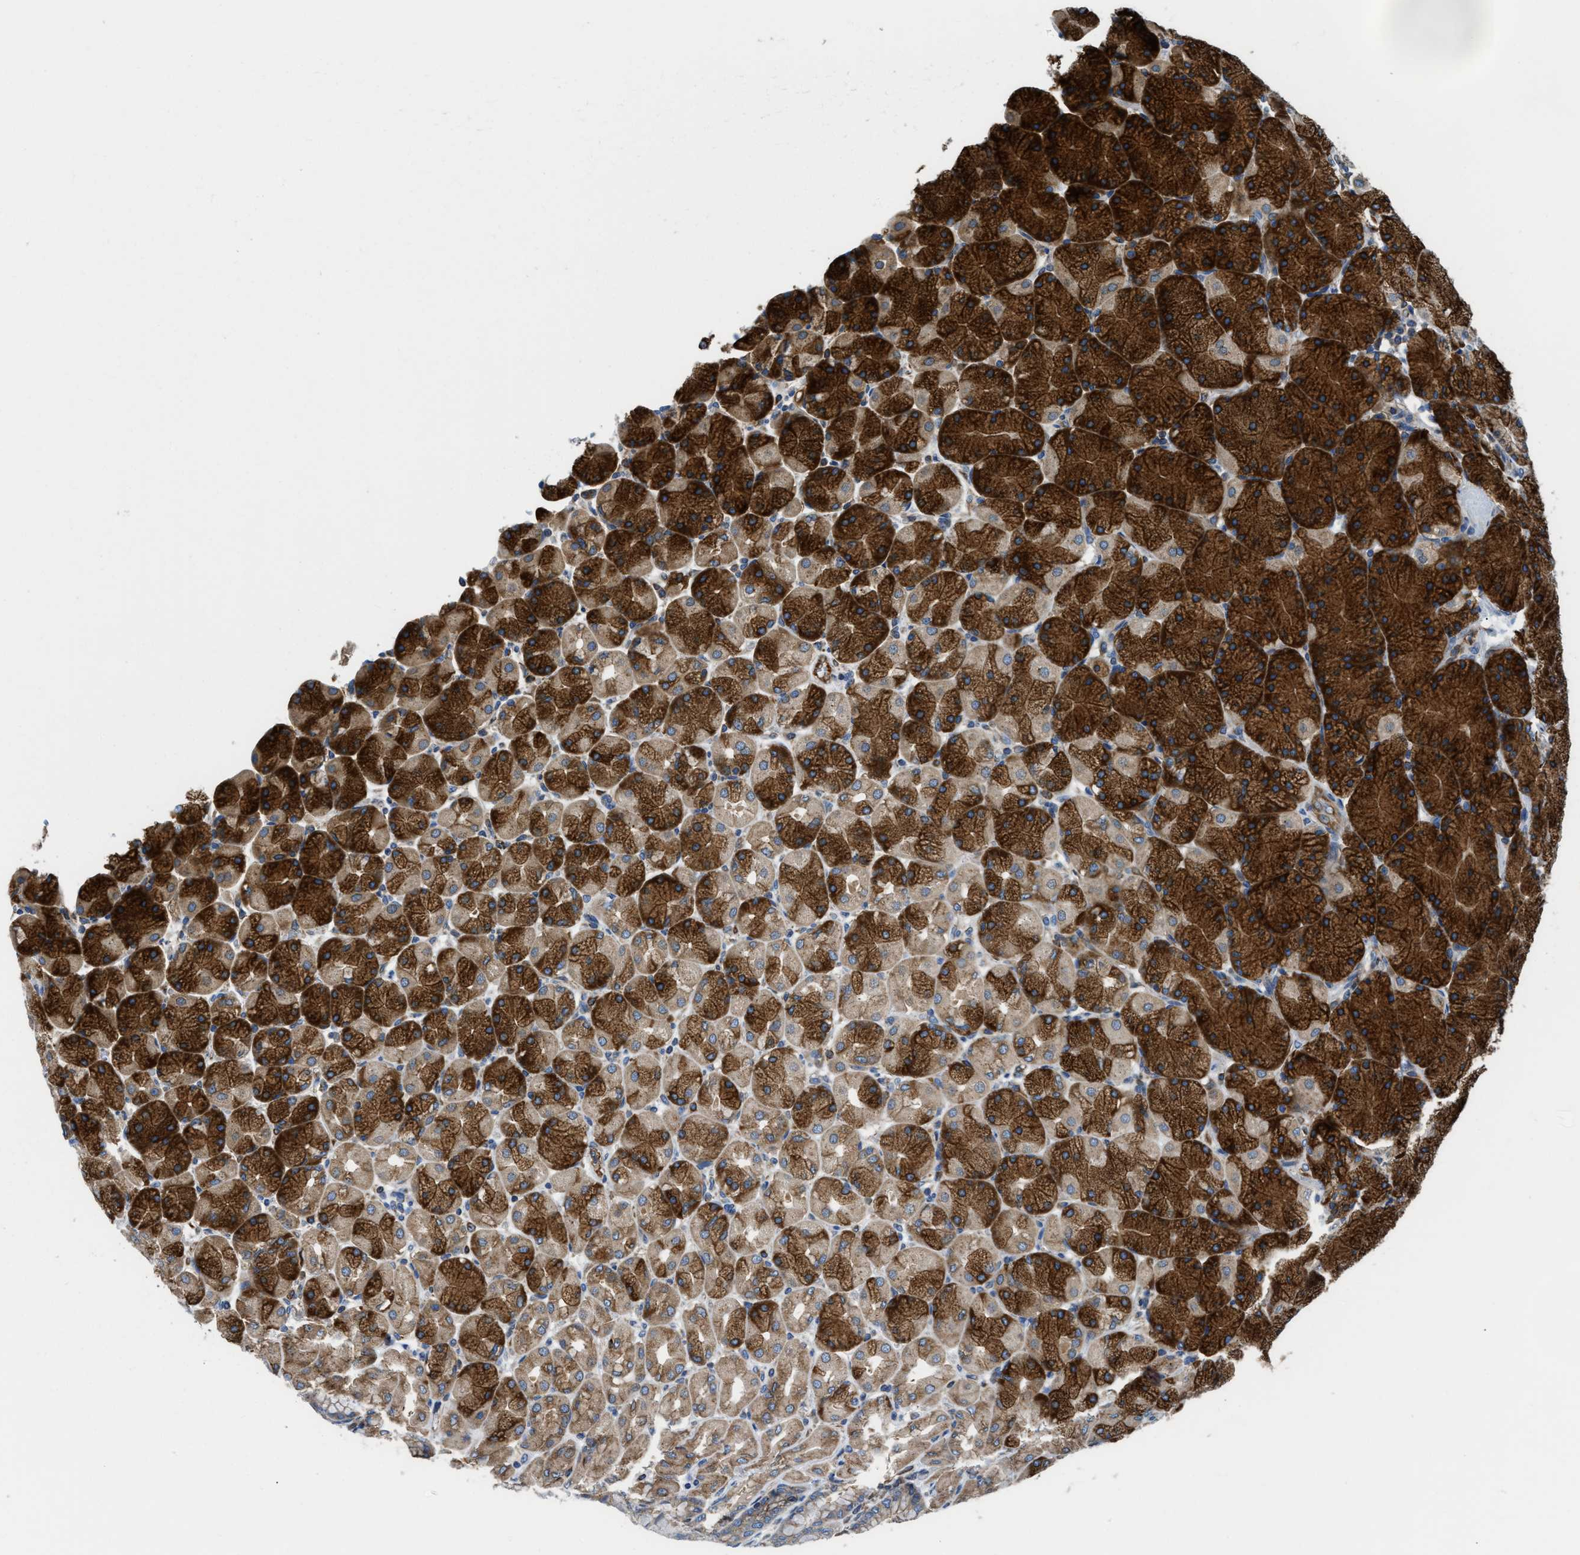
{"staining": {"intensity": "strong", "quantity": ">75%", "location": "cytoplasmic/membranous"}, "tissue": "stomach", "cell_type": "Glandular cells", "image_type": "normal", "snomed": [{"axis": "morphology", "description": "Normal tissue, NOS"}, {"axis": "topography", "description": "Stomach, upper"}], "caption": "This micrograph displays normal stomach stained with immunohistochemistry to label a protein in brown. The cytoplasmic/membranous of glandular cells show strong positivity for the protein. Nuclei are counter-stained blue.", "gene": "HSD17B12", "patient": {"sex": "female", "age": 56}}